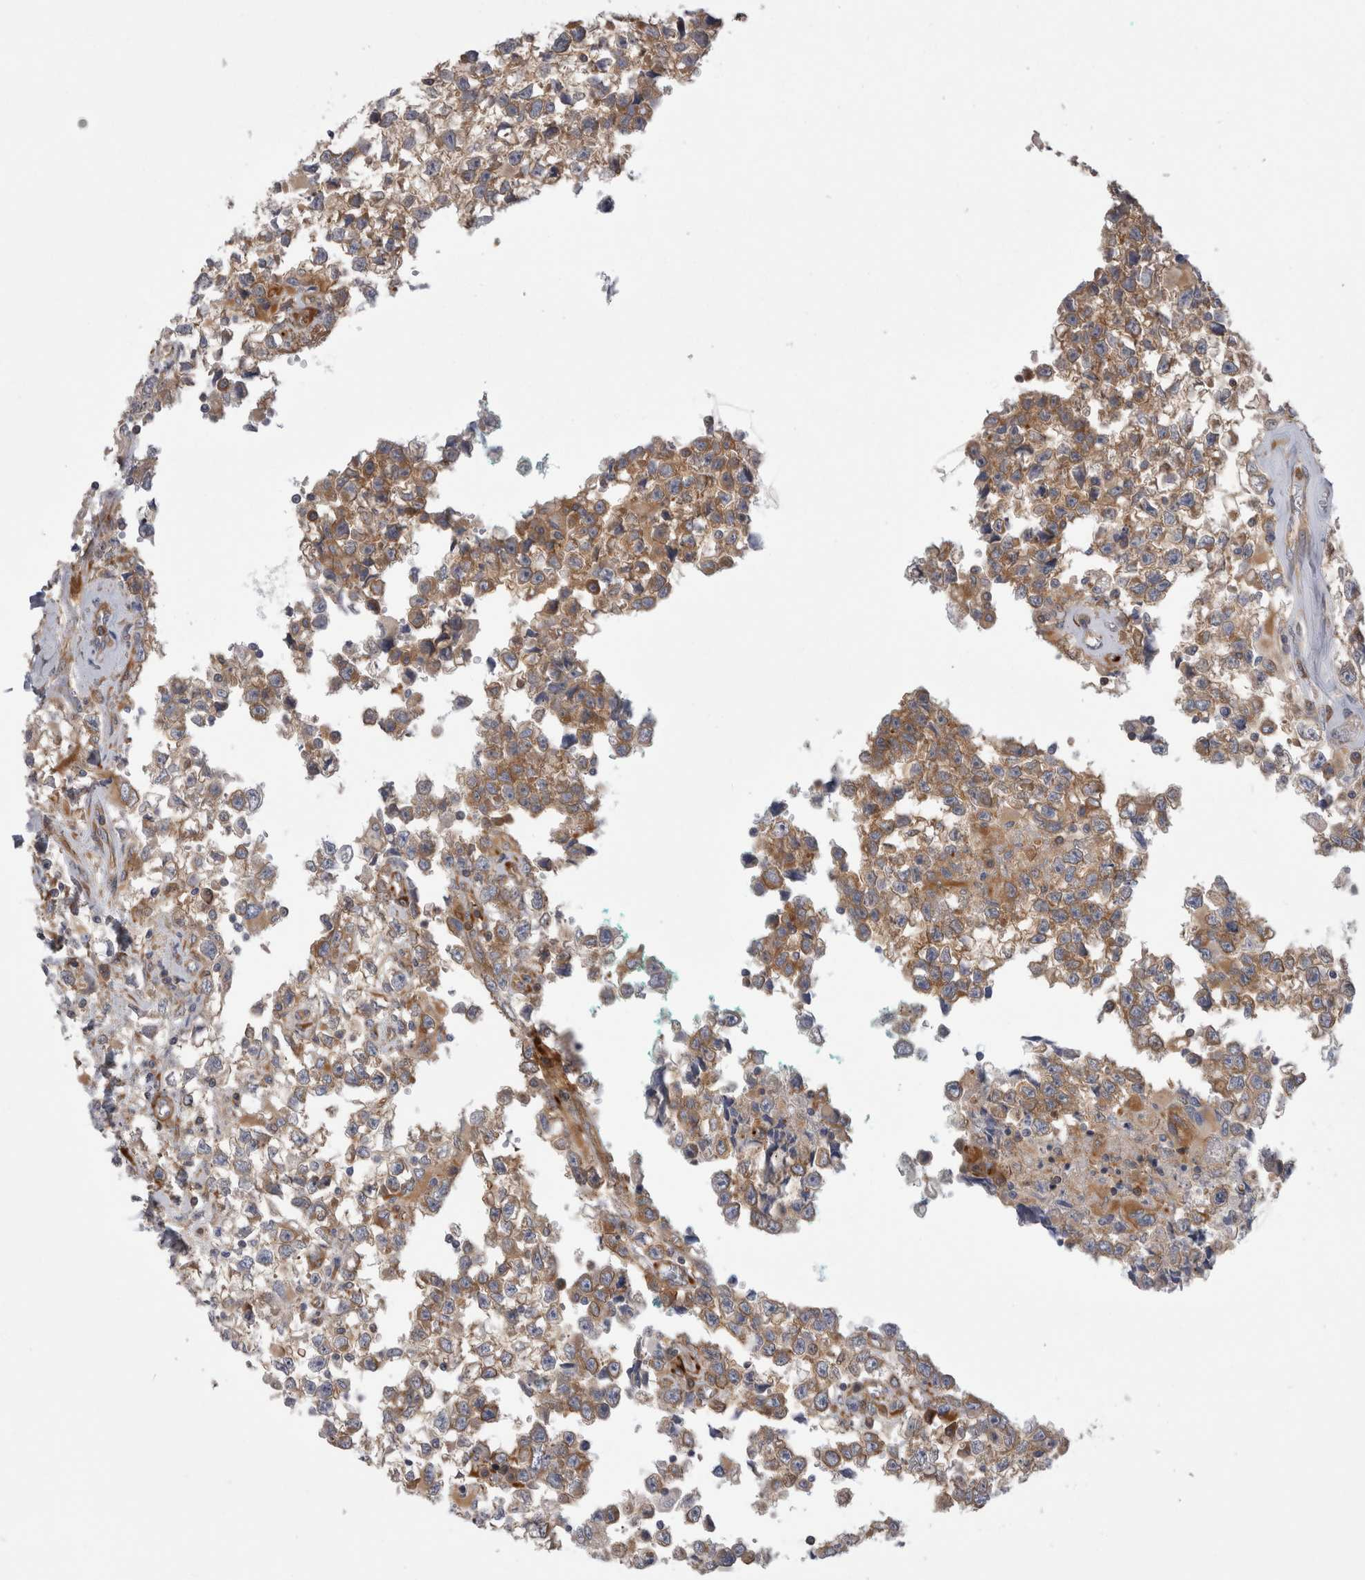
{"staining": {"intensity": "weak", "quantity": ">75%", "location": "cytoplasmic/membranous"}, "tissue": "testis cancer", "cell_type": "Tumor cells", "image_type": "cancer", "snomed": [{"axis": "morphology", "description": "Seminoma, NOS"}, {"axis": "morphology", "description": "Carcinoma, Embryonal, NOS"}, {"axis": "topography", "description": "Testis"}], "caption": "The immunohistochemical stain shows weak cytoplasmic/membranous expression in tumor cells of seminoma (testis) tissue. (DAB IHC with brightfield microscopy, high magnification).", "gene": "EPRS1", "patient": {"sex": "male", "age": 51}}